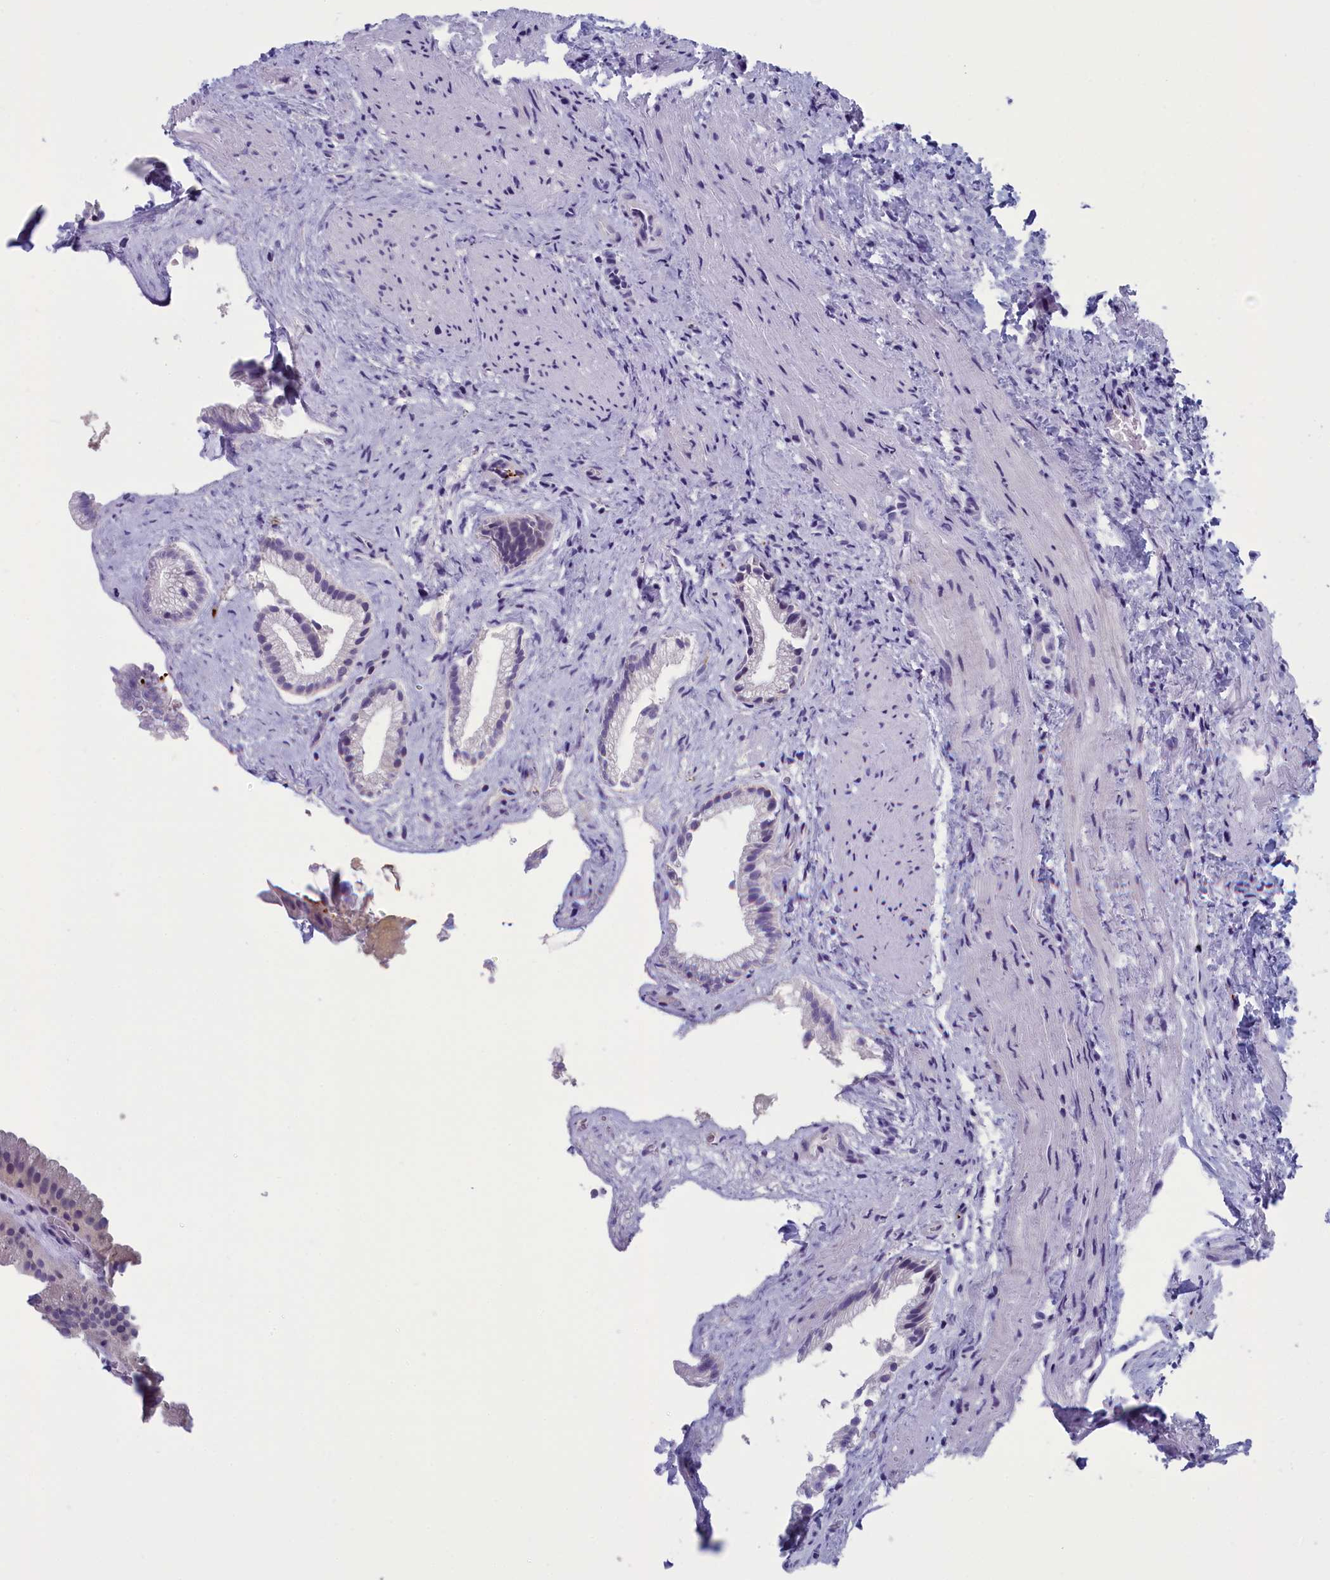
{"staining": {"intensity": "weak", "quantity": "25%-75%", "location": "cytoplasmic/membranous"}, "tissue": "gallbladder", "cell_type": "Glandular cells", "image_type": "normal", "snomed": [{"axis": "morphology", "description": "Normal tissue, NOS"}, {"axis": "morphology", "description": "Inflammation, NOS"}, {"axis": "topography", "description": "Gallbladder"}], "caption": "Immunohistochemical staining of benign human gallbladder displays low levels of weak cytoplasmic/membranous expression in about 25%-75% of glandular cells. (Brightfield microscopy of DAB IHC at high magnification).", "gene": "AIFM2", "patient": {"sex": "male", "age": 51}}